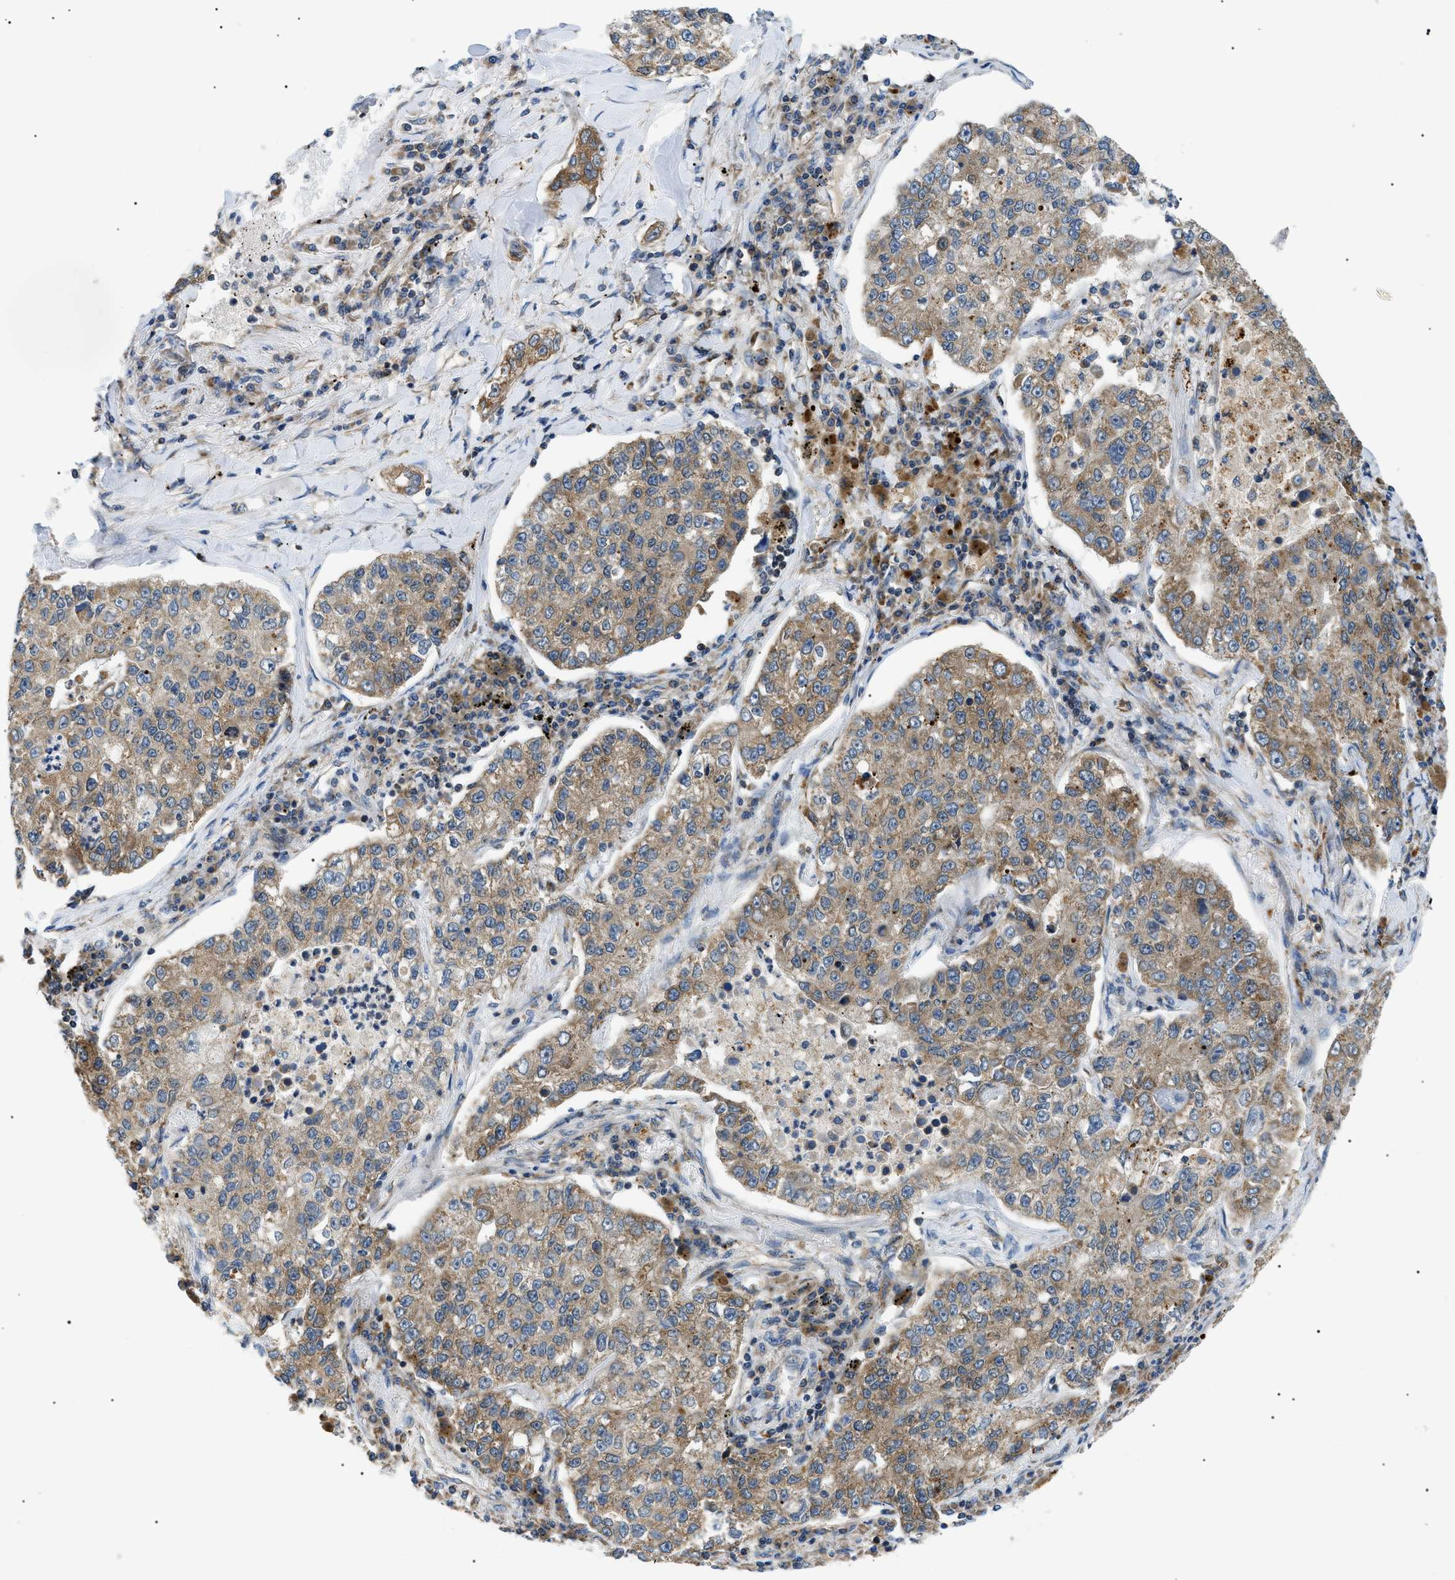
{"staining": {"intensity": "moderate", "quantity": ">75%", "location": "cytoplasmic/membranous"}, "tissue": "lung cancer", "cell_type": "Tumor cells", "image_type": "cancer", "snomed": [{"axis": "morphology", "description": "Adenocarcinoma, NOS"}, {"axis": "topography", "description": "Lung"}], "caption": "This is an image of immunohistochemistry (IHC) staining of lung adenocarcinoma, which shows moderate positivity in the cytoplasmic/membranous of tumor cells.", "gene": "SRPK1", "patient": {"sex": "male", "age": 49}}